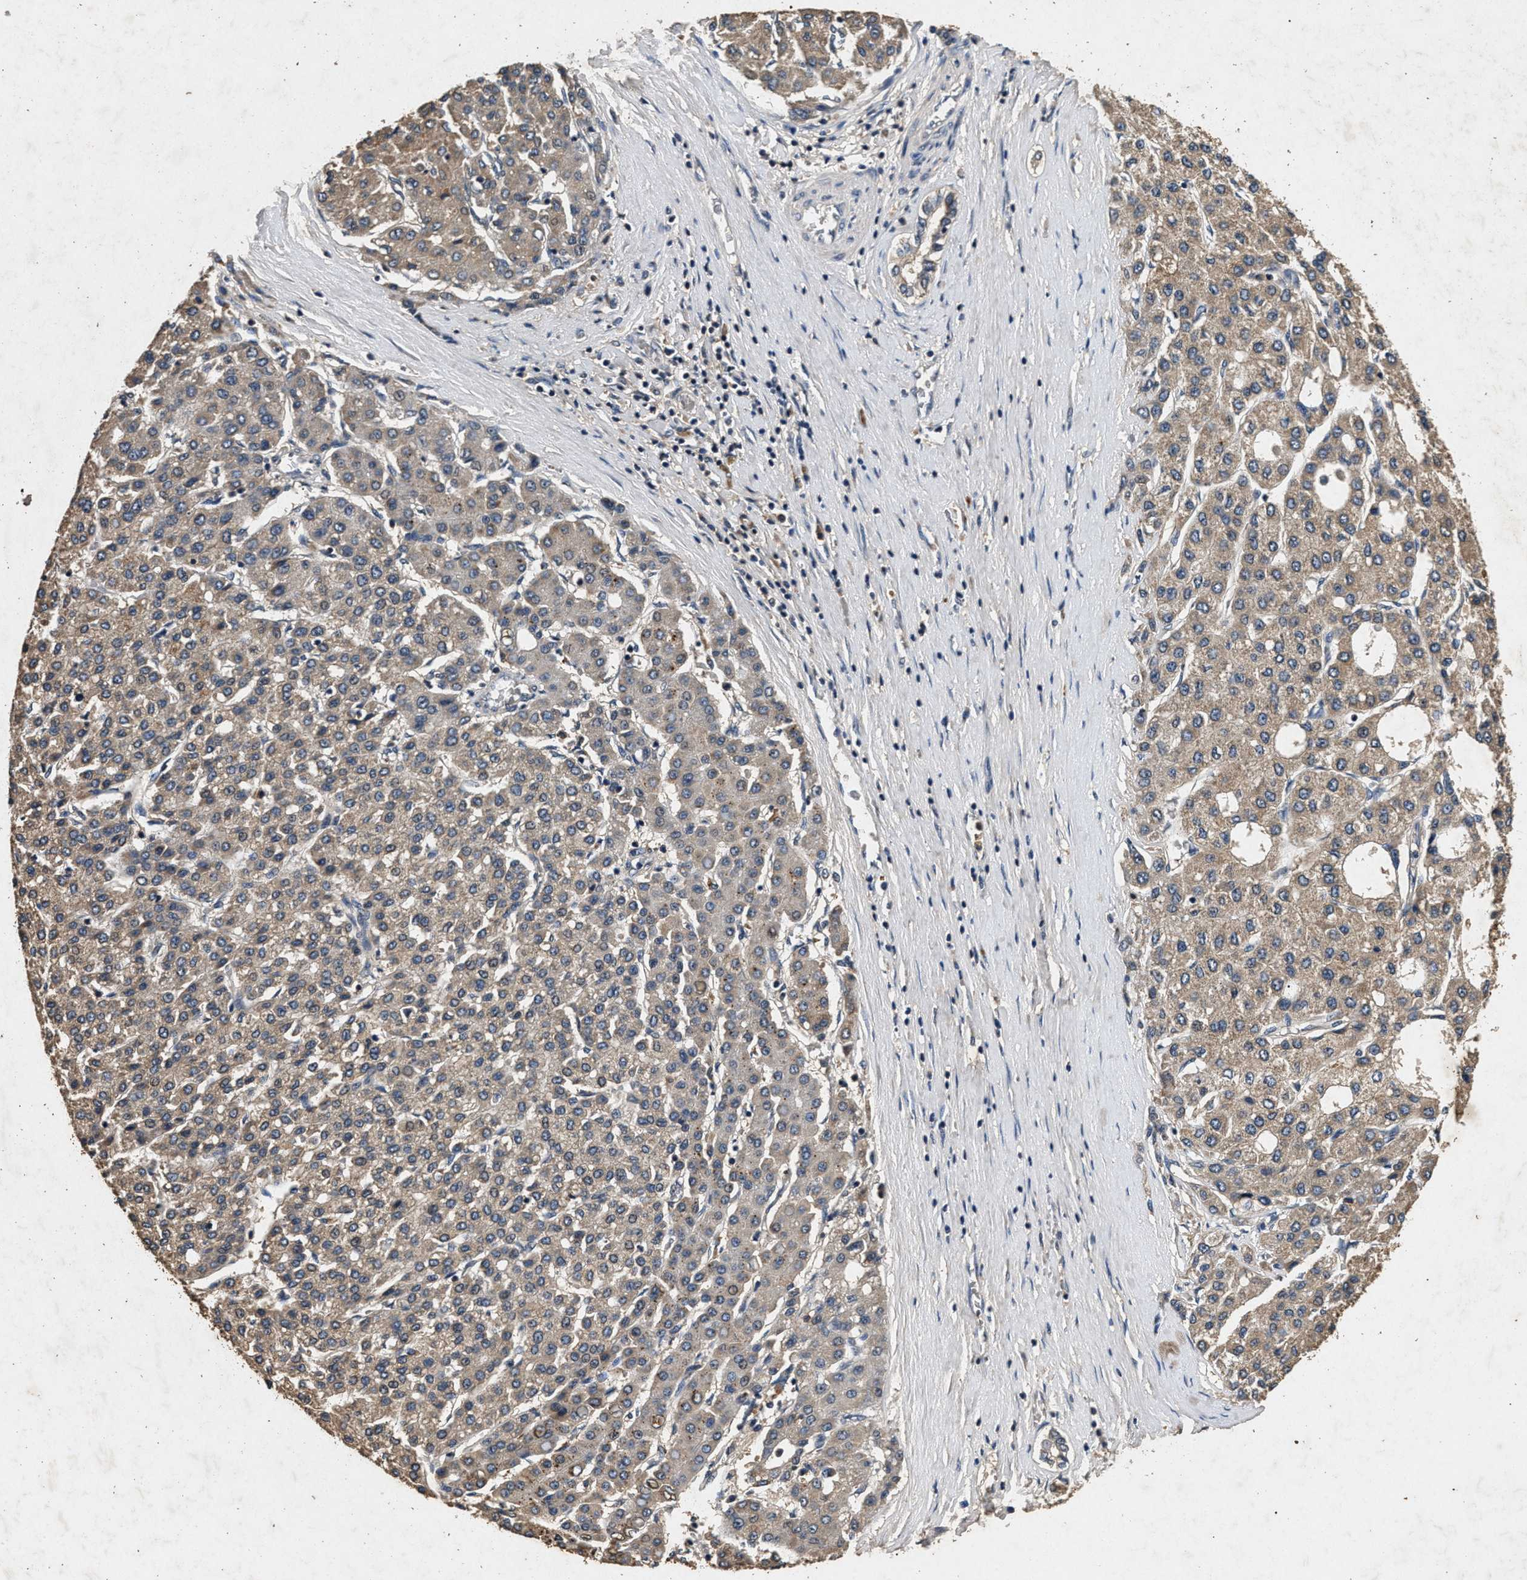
{"staining": {"intensity": "weak", "quantity": "<25%", "location": "cytoplasmic/membranous"}, "tissue": "liver cancer", "cell_type": "Tumor cells", "image_type": "cancer", "snomed": [{"axis": "morphology", "description": "Carcinoma, Hepatocellular, NOS"}, {"axis": "topography", "description": "Liver"}], "caption": "IHC photomicrograph of liver hepatocellular carcinoma stained for a protein (brown), which displays no expression in tumor cells.", "gene": "PPP1CC", "patient": {"sex": "male", "age": 65}}